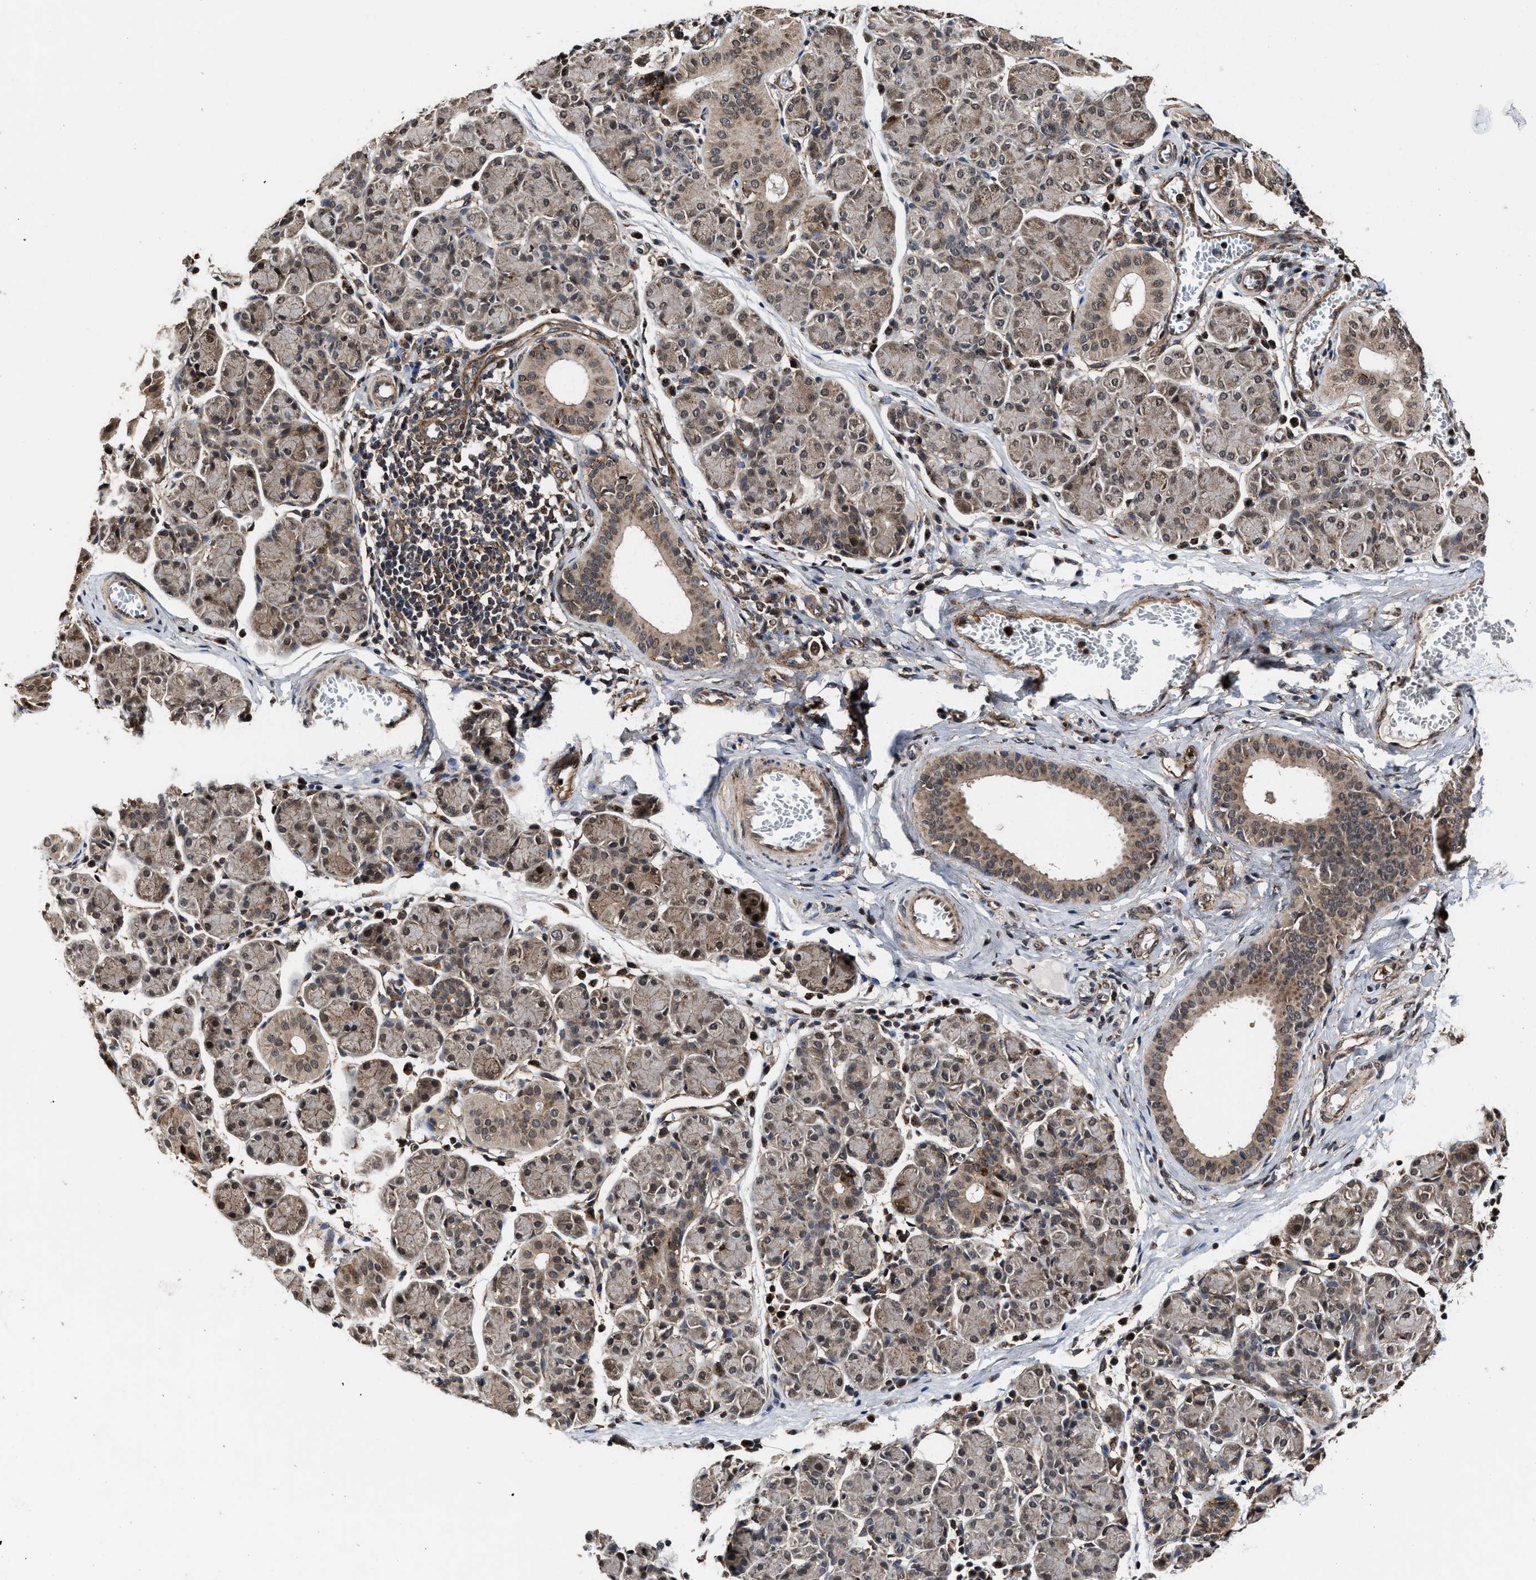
{"staining": {"intensity": "moderate", "quantity": ">75%", "location": "cytoplasmic/membranous,nuclear"}, "tissue": "salivary gland", "cell_type": "Glandular cells", "image_type": "normal", "snomed": [{"axis": "morphology", "description": "Normal tissue, NOS"}, {"axis": "morphology", "description": "Inflammation, NOS"}, {"axis": "topography", "description": "Lymph node"}, {"axis": "topography", "description": "Salivary gland"}], "caption": "Immunohistochemistry staining of unremarkable salivary gland, which reveals medium levels of moderate cytoplasmic/membranous,nuclear staining in about >75% of glandular cells indicating moderate cytoplasmic/membranous,nuclear protein positivity. The staining was performed using DAB (brown) for protein detection and nuclei were counterstained in hematoxylin (blue).", "gene": "SEPTIN2", "patient": {"sex": "male", "age": 3}}